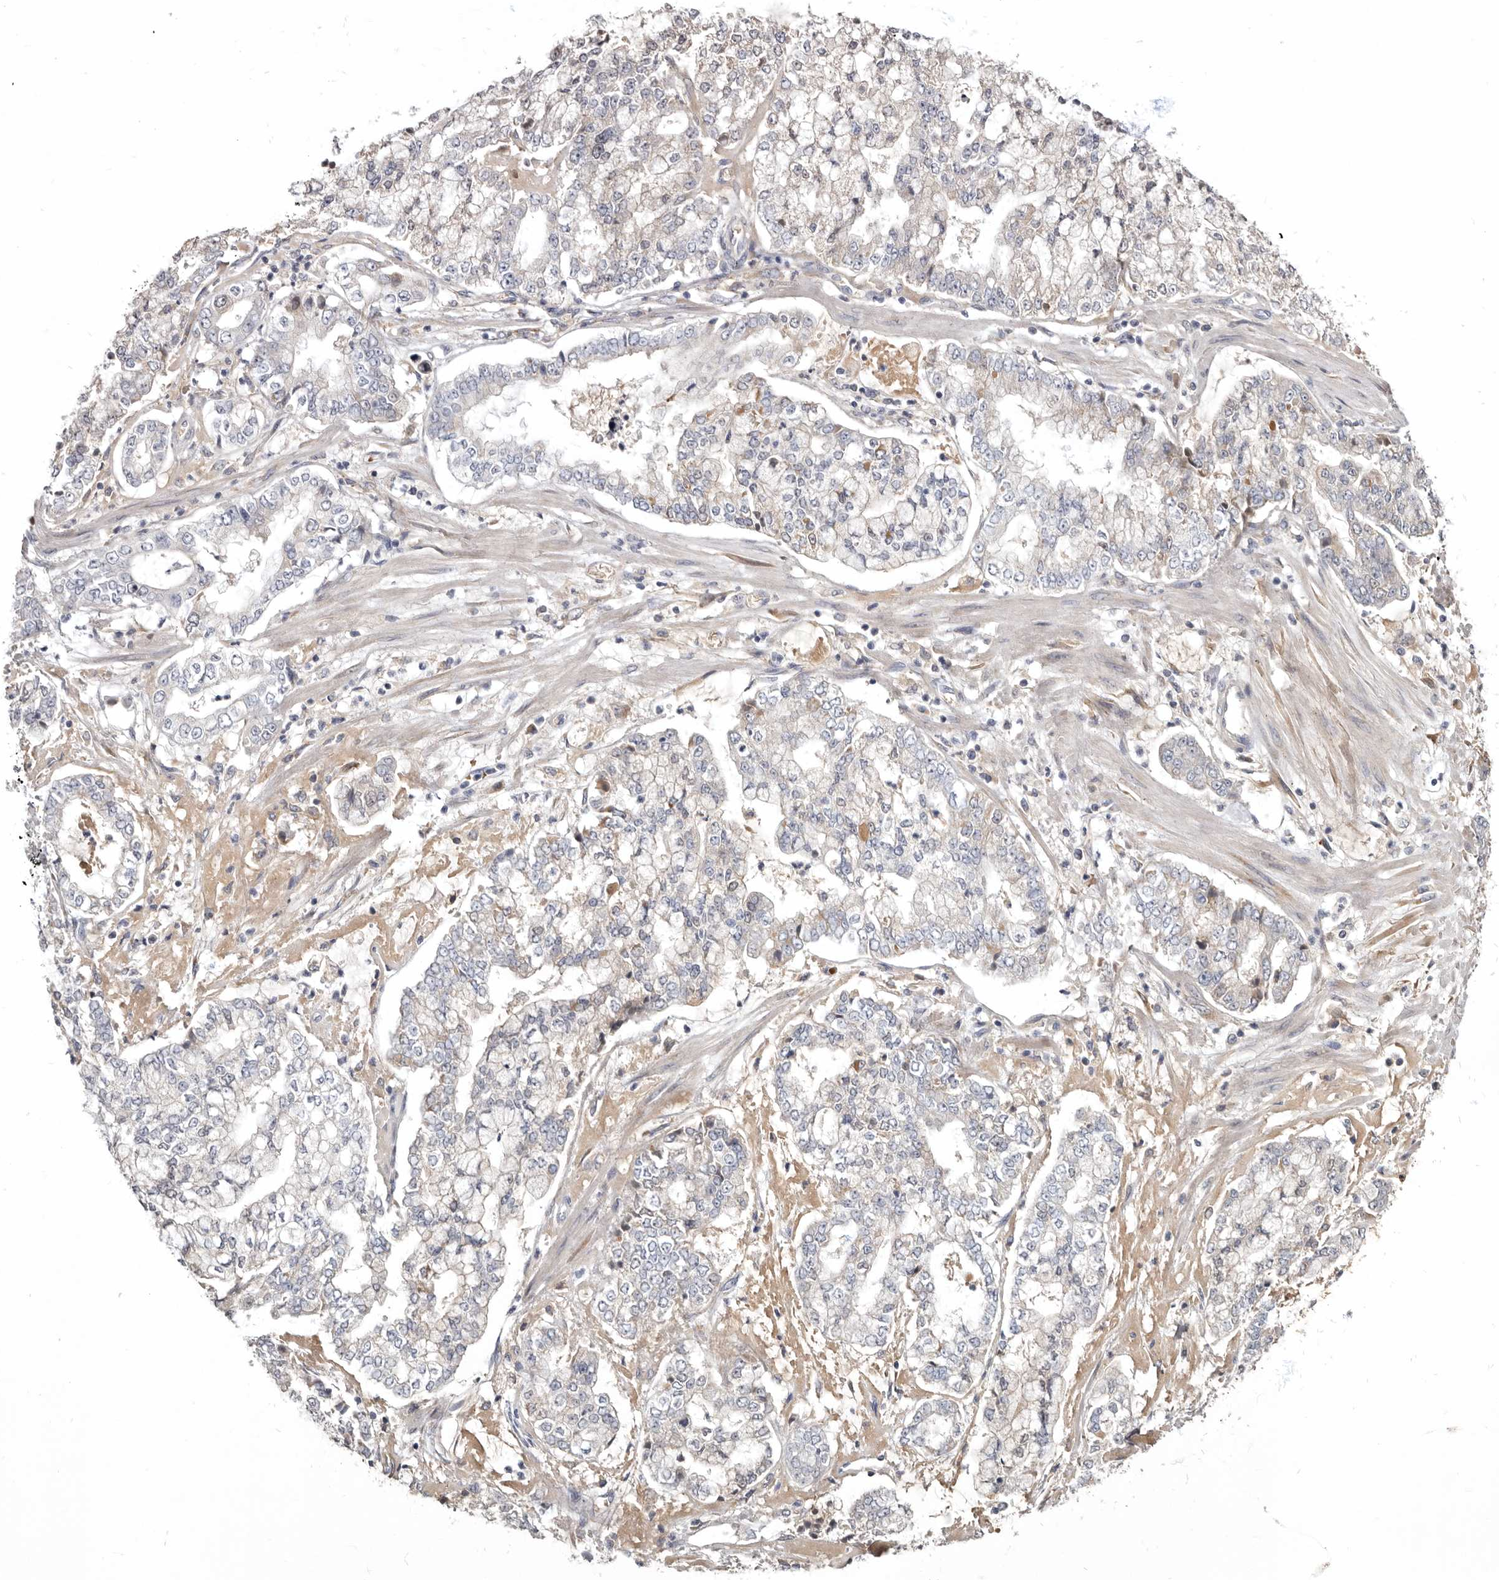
{"staining": {"intensity": "weak", "quantity": "<25%", "location": "cytoplasmic/membranous"}, "tissue": "stomach cancer", "cell_type": "Tumor cells", "image_type": "cancer", "snomed": [{"axis": "morphology", "description": "Adenocarcinoma, NOS"}, {"axis": "topography", "description": "Stomach"}], "caption": "High magnification brightfield microscopy of adenocarcinoma (stomach) stained with DAB (3,3'-diaminobenzidine) (brown) and counterstained with hematoxylin (blue): tumor cells show no significant positivity.", "gene": "NENF", "patient": {"sex": "male", "age": 76}}